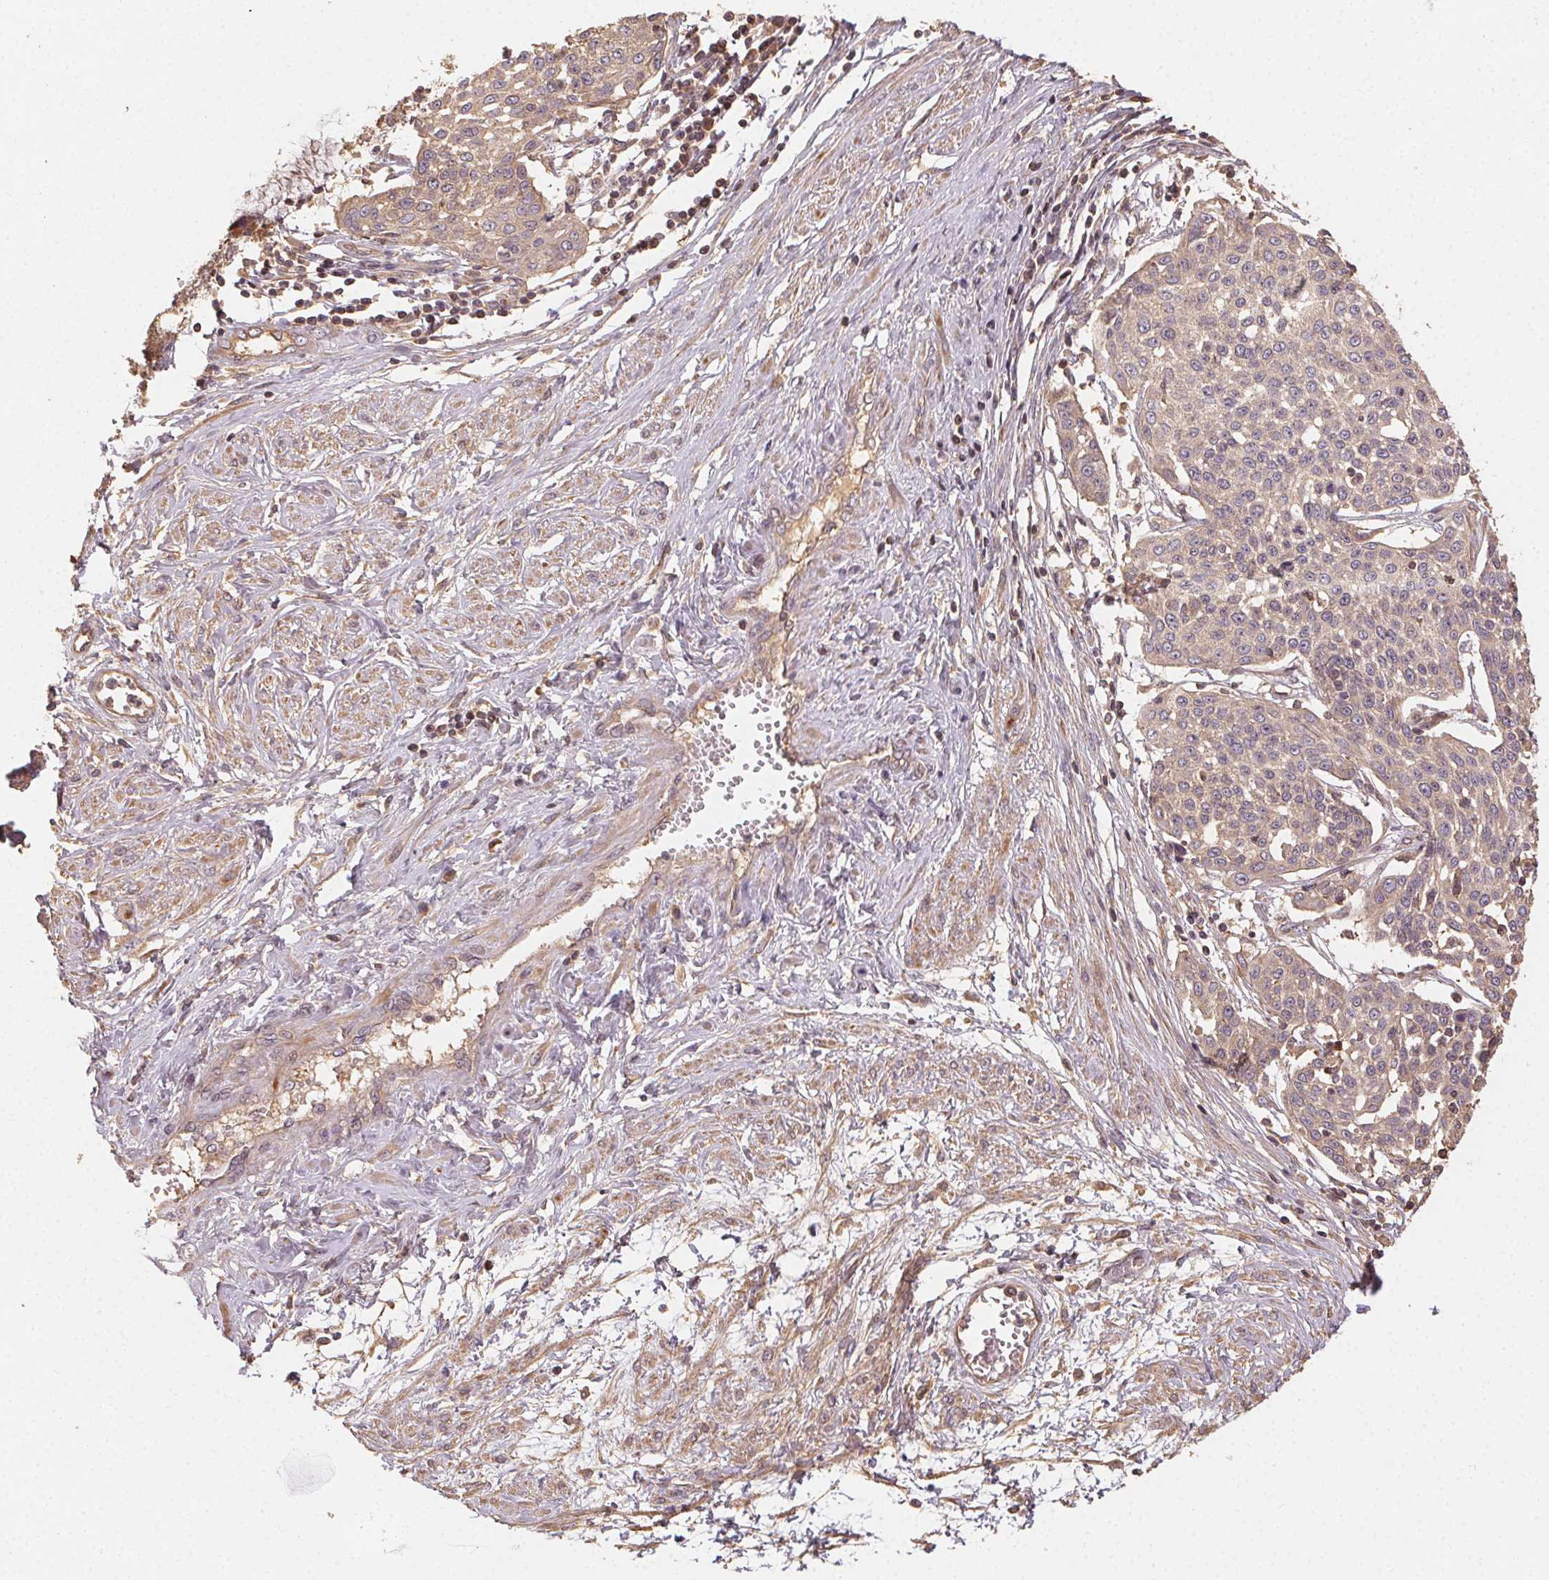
{"staining": {"intensity": "weak", "quantity": ">75%", "location": "cytoplasmic/membranous"}, "tissue": "cervical cancer", "cell_type": "Tumor cells", "image_type": "cancer", "snomed": [{"axis": "morphology", "description": "Squamous cell carcinoma, NOS"}, {"axis": "topography", "description": "Cervix"}], "caption": "Brown immunohistochemical staining in cervical cancer demonstrates weak cytoplasmic/membranous staining in approximately >75% of tumor cells.", "gene": "RALA", "patient": {"sex": "female", "age": 34}}